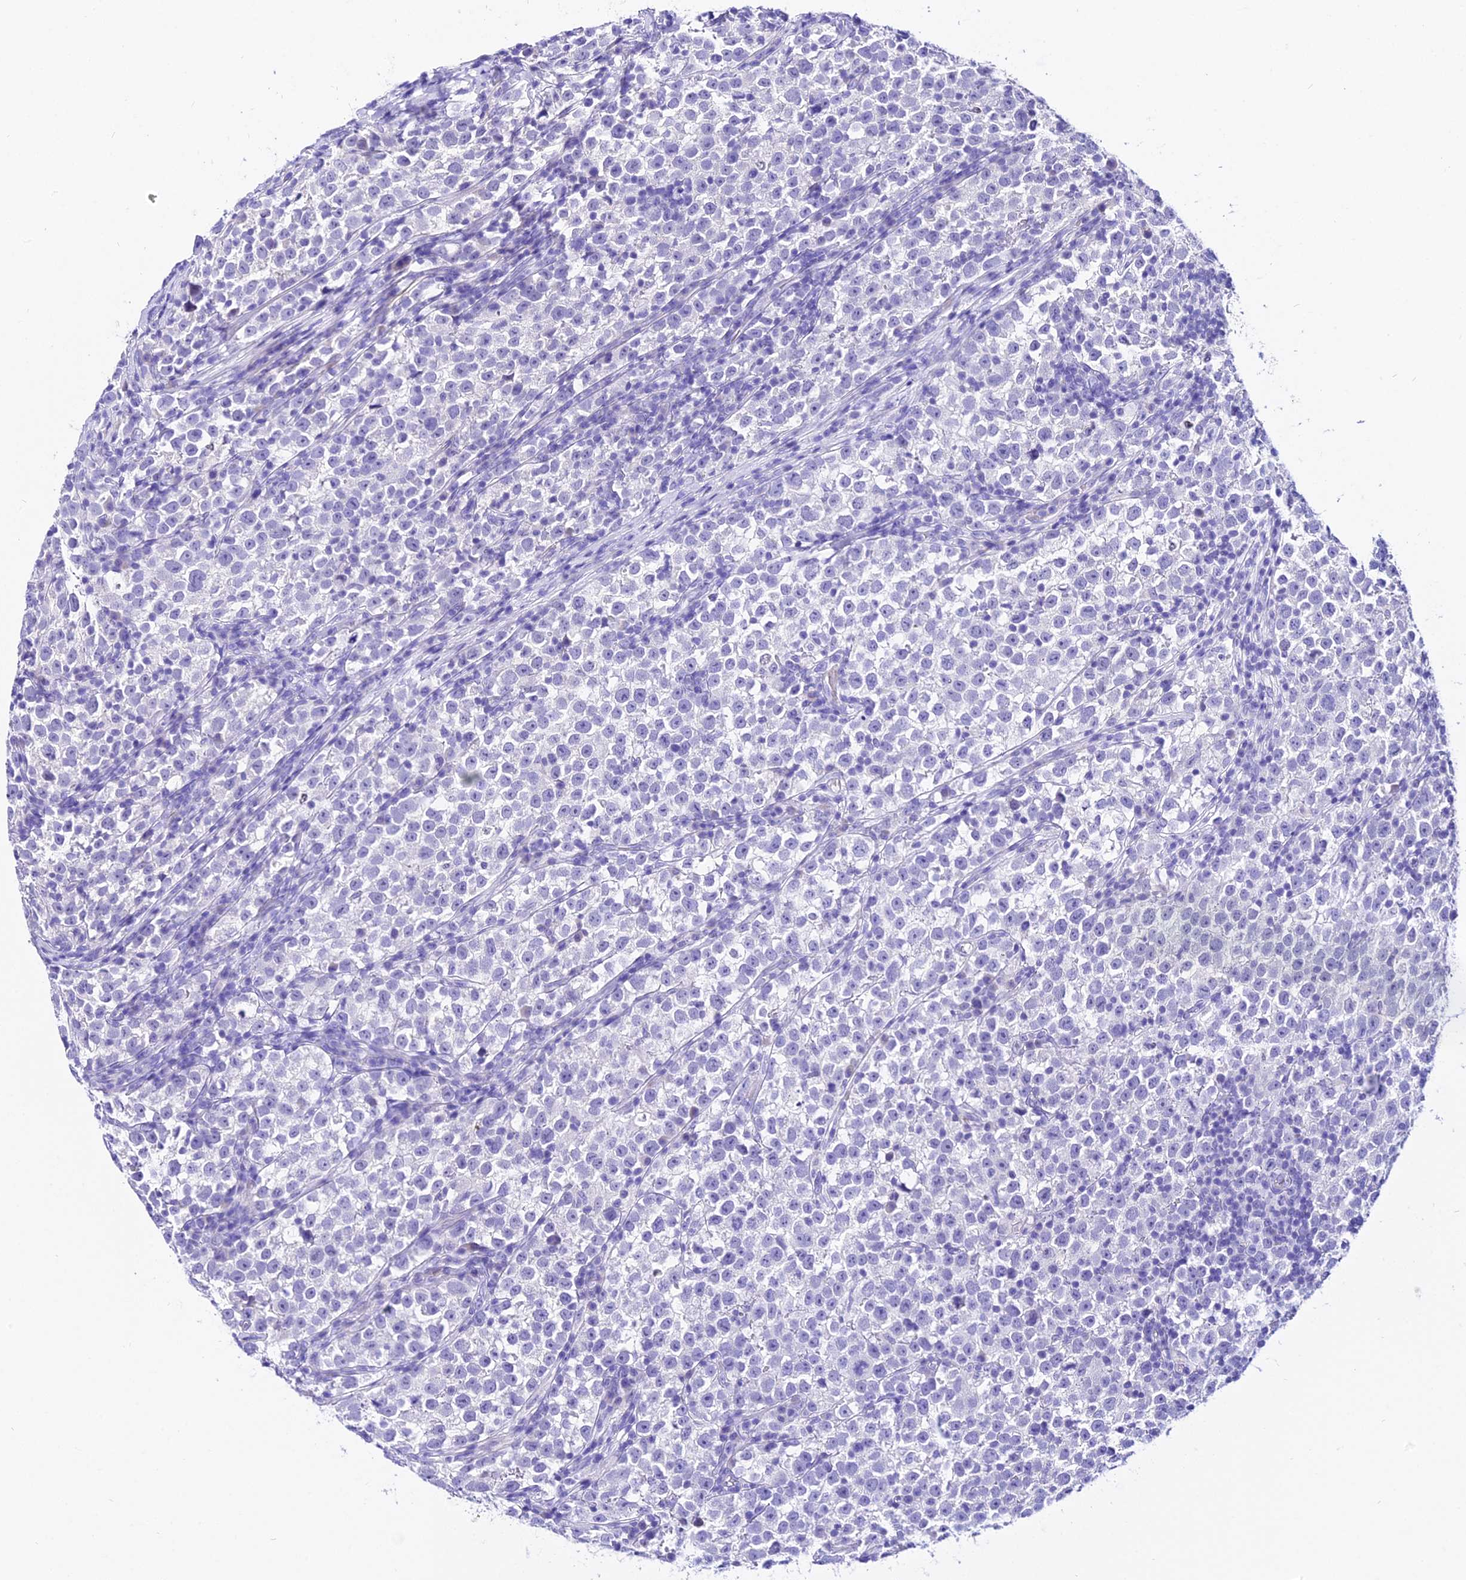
{"staining": {"intensity": "negative", "quantity": "none", "location": "none"}, "tissue": "testis cancer", "cell_type": "Tumor cells", "image_type": "cancer", "snomed": [{"axis": "morphology", "description": "Normal tissue, NOS"}, {"axis": "morphology", "description": "Seminoma, NOS"}, {"axis": "topography", "description": "Testis"}], "caption": "Immunohistochemistry of testis seminoma exhibits no expression in tumor cells.", "gene": "DEFB106A", "patient": {"sex": "male", "age": 43}}